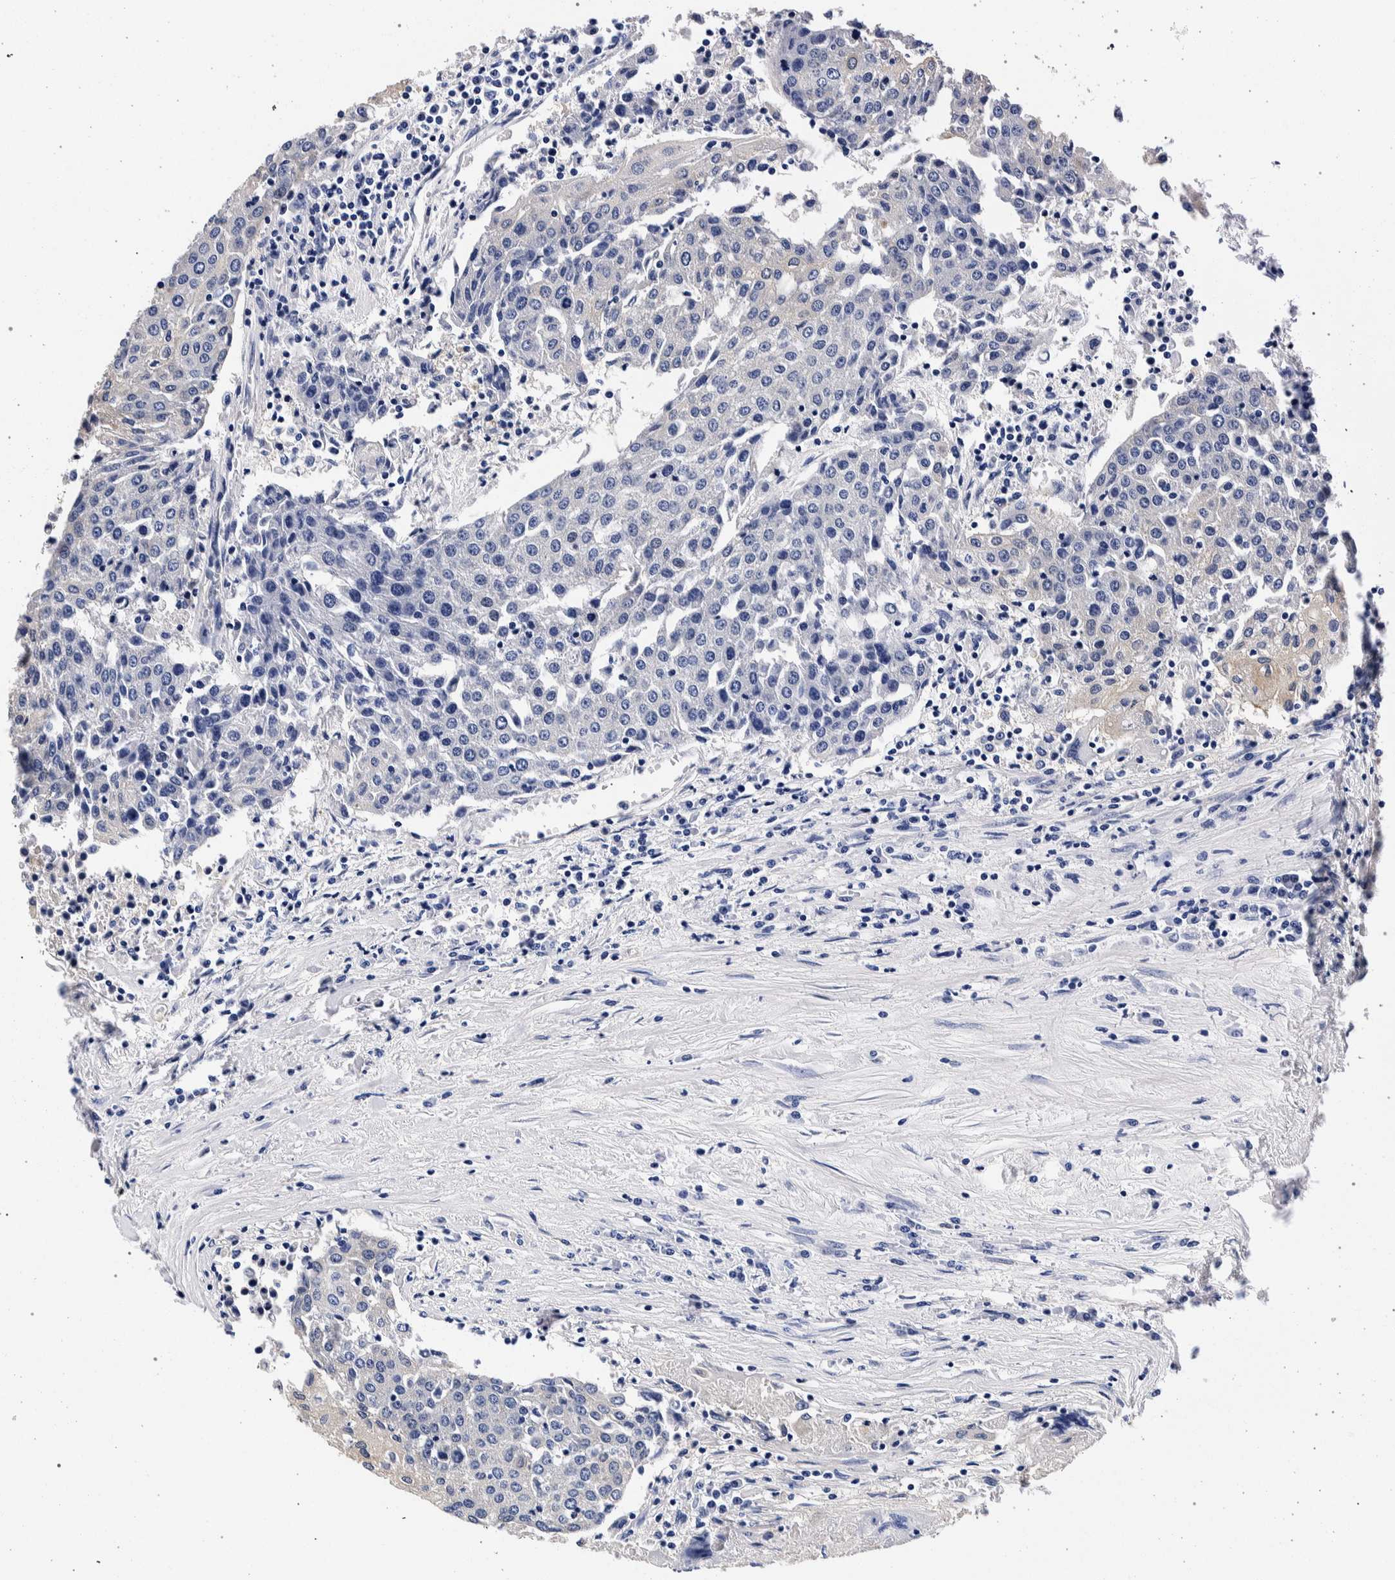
{"staining": {"intensity": "negative", "quantity": "none", "location": "none"}, "tissue": "urothelial cancer", "cell_type": "Tumor cells", "image_type": "cancer", "snomed": [{"axis": "morphology", "description": "Urothelial carcinoma, High grade"}, {"axis": "topography", "description": "Urinary bladder"}], "caption": "Immunohistochemistry micrograph of neoplastic tissue: high-grade urothelial carcinoma stained with DAB reveals no significant protein positivity in tumor cells.", "gene": "NIBAN2", "patient": {"sex": "female", "age": 85}}